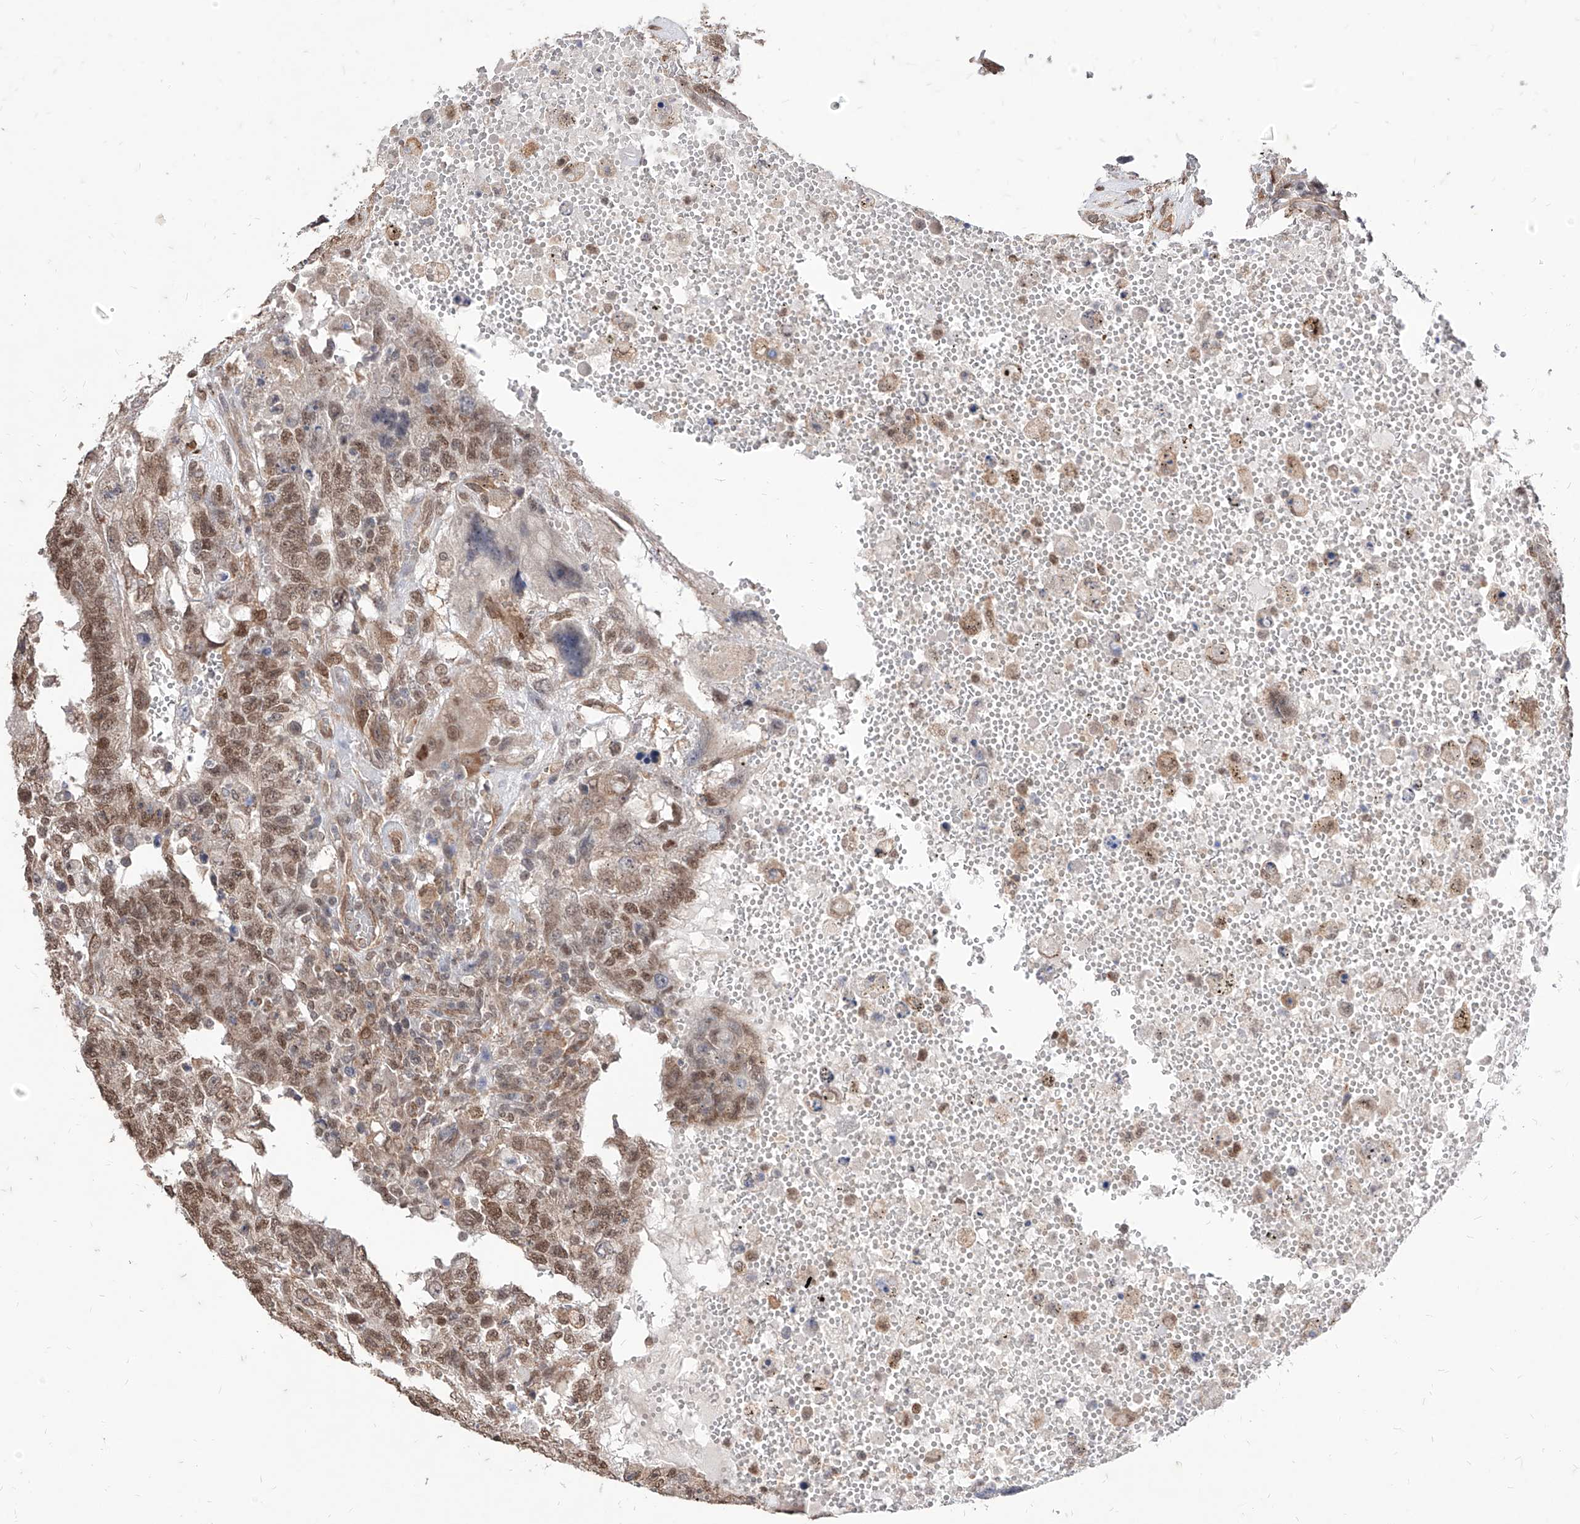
{"staining": {"intensity": "moderate", "quantity": ">75%", "location": "nuclear"}, "tissue": "testis cancer", "cell_type": "Tumor cells", "image_type": "cancer", "snomed": [{"axis": "morphology", "description": "Carcinoma, Embryonal, NOS"}, {"axis": "topography", "description": "Testis"}], "caption": "Brown immunohistochemical staining in human testis cancer (embryonal carcinoma) shows moderate nuclear positivity in about >75% of tumor cells.", "gene": "C8orf82", "patient": {"sex": "male", "age": 26}}